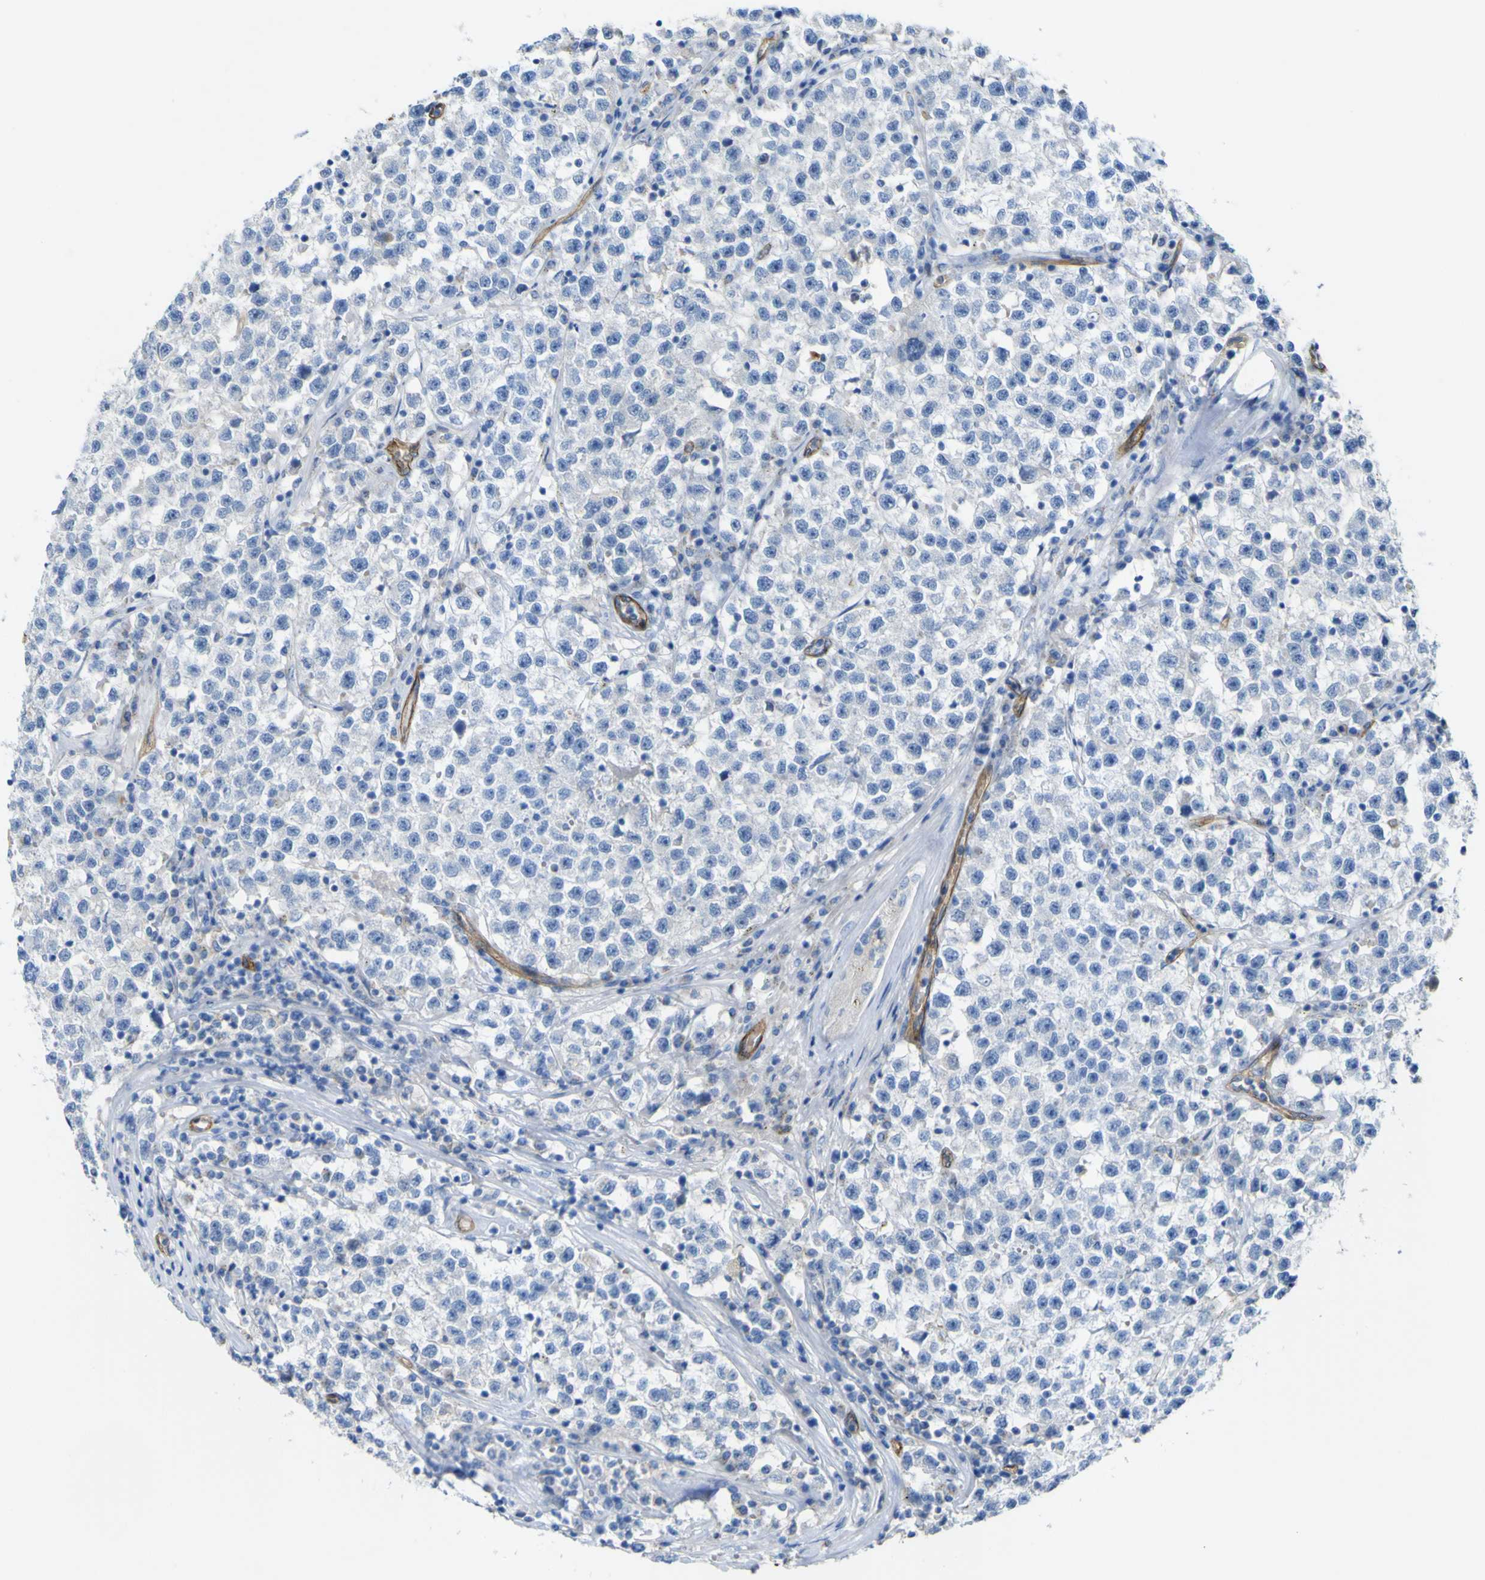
{"staining": {"intensity": "negative", "quantity": "none", "location": "none"}, "tissue": "testis cancer", "cell_type": "Tumor cells", "image_type": "cancer", "snomed": [{"axis": "morphology", "description": "Seminoma, NOS"}, {"axis": "topography", "description": "Testis"}], "caption": "High power microscopy image of an immunohistochemistry micrograph of testis cancer, revealing no significant positivity in tumor cells.", "gene": "CD93", "patient": {"sex": "male", "age": 22}}